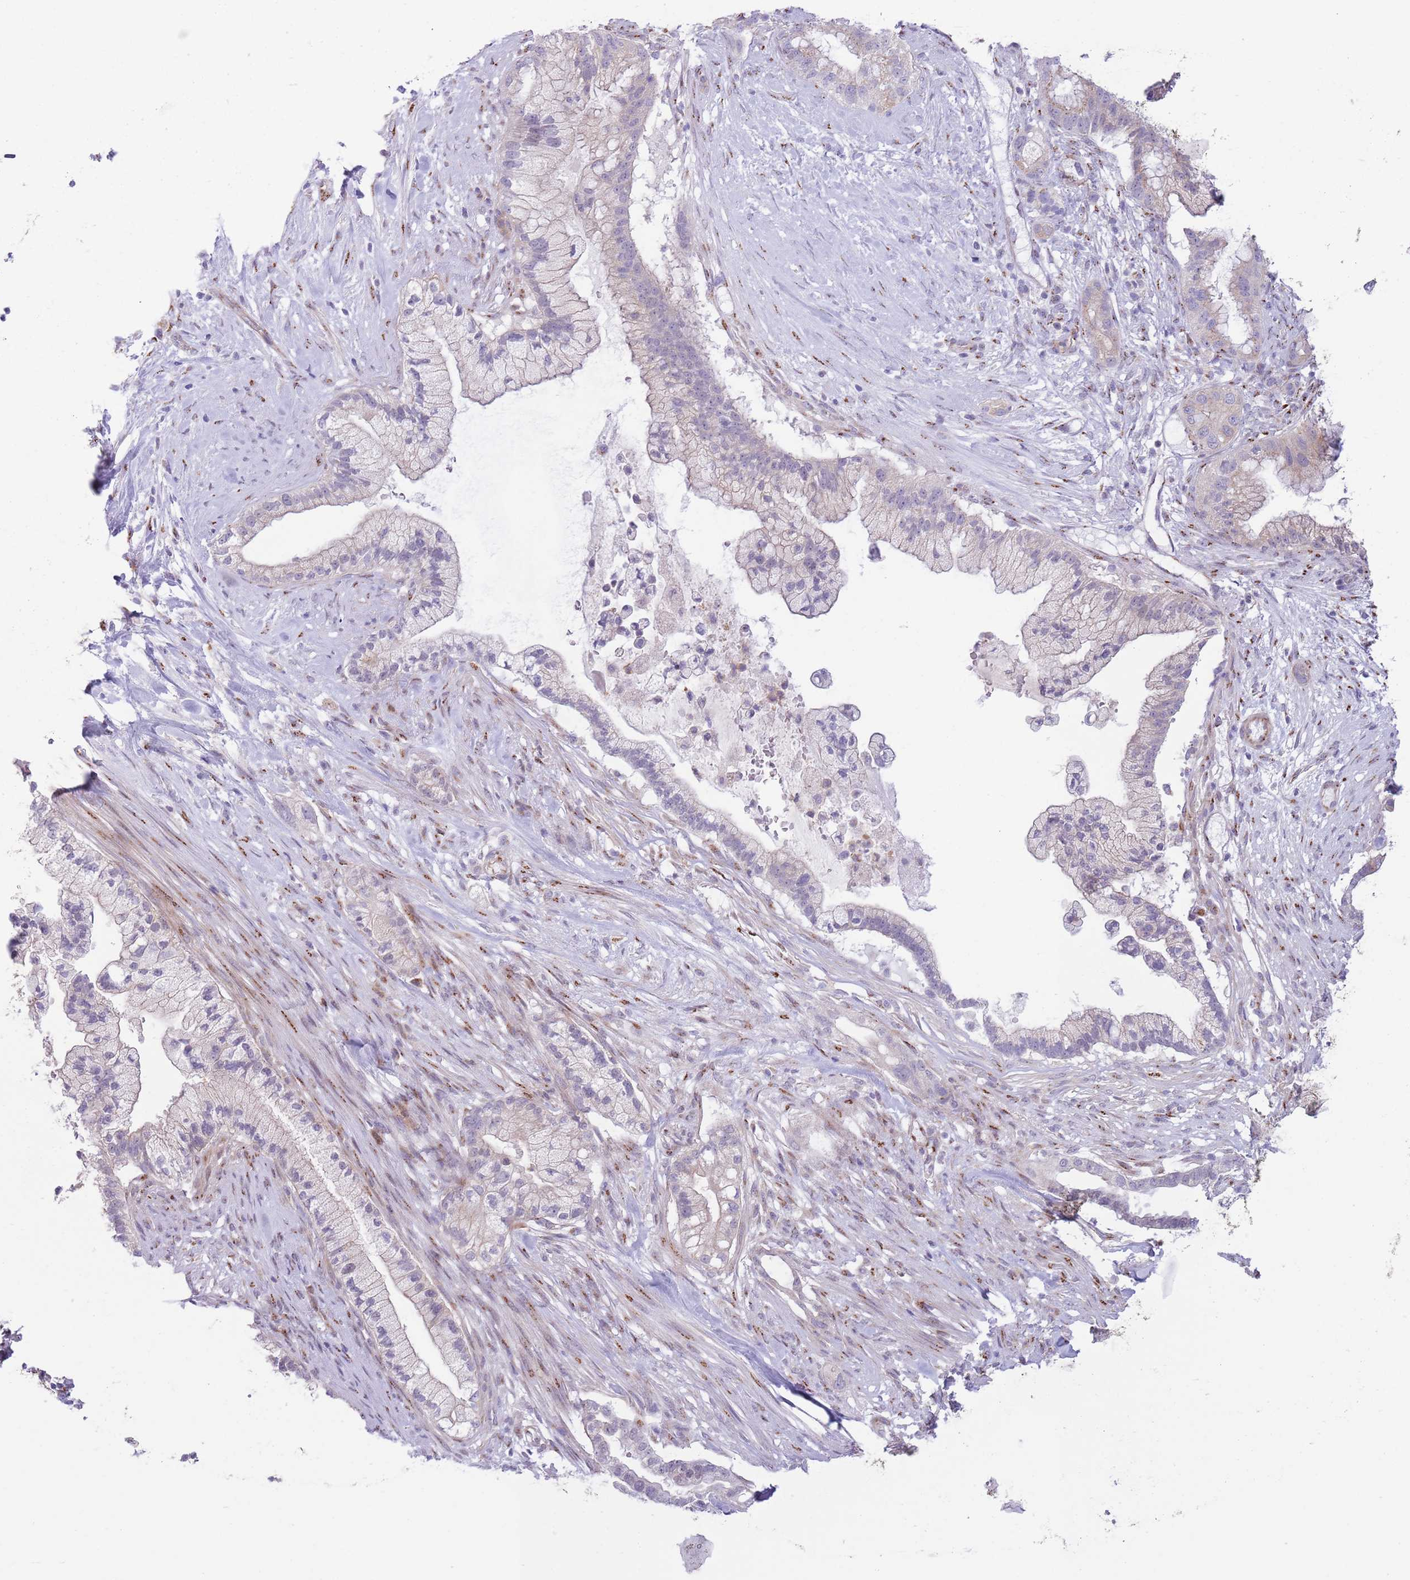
{"staining": {"intensity": "negative", "quantity": "none", "location": "none"}, "tissue": "pancreatic cancer", "cell_type": "Tumor cells", "image_type": "cancer", "snomed": [{"axis": "morphology", "description": "Adenocarcinoma, NOS"}, {"axis": "topography", "description": "Pancreas"}], "caption": "IHC image of neoplastic tissue: adenocarcinoma (pancreatic) stained with DAB displays no significant protein staining in tumor cells. (DAB immunohistochemistry (IHC), high magnification).", "gene": "C20orf96", "patient": {"sex": "male", "age": 44}}